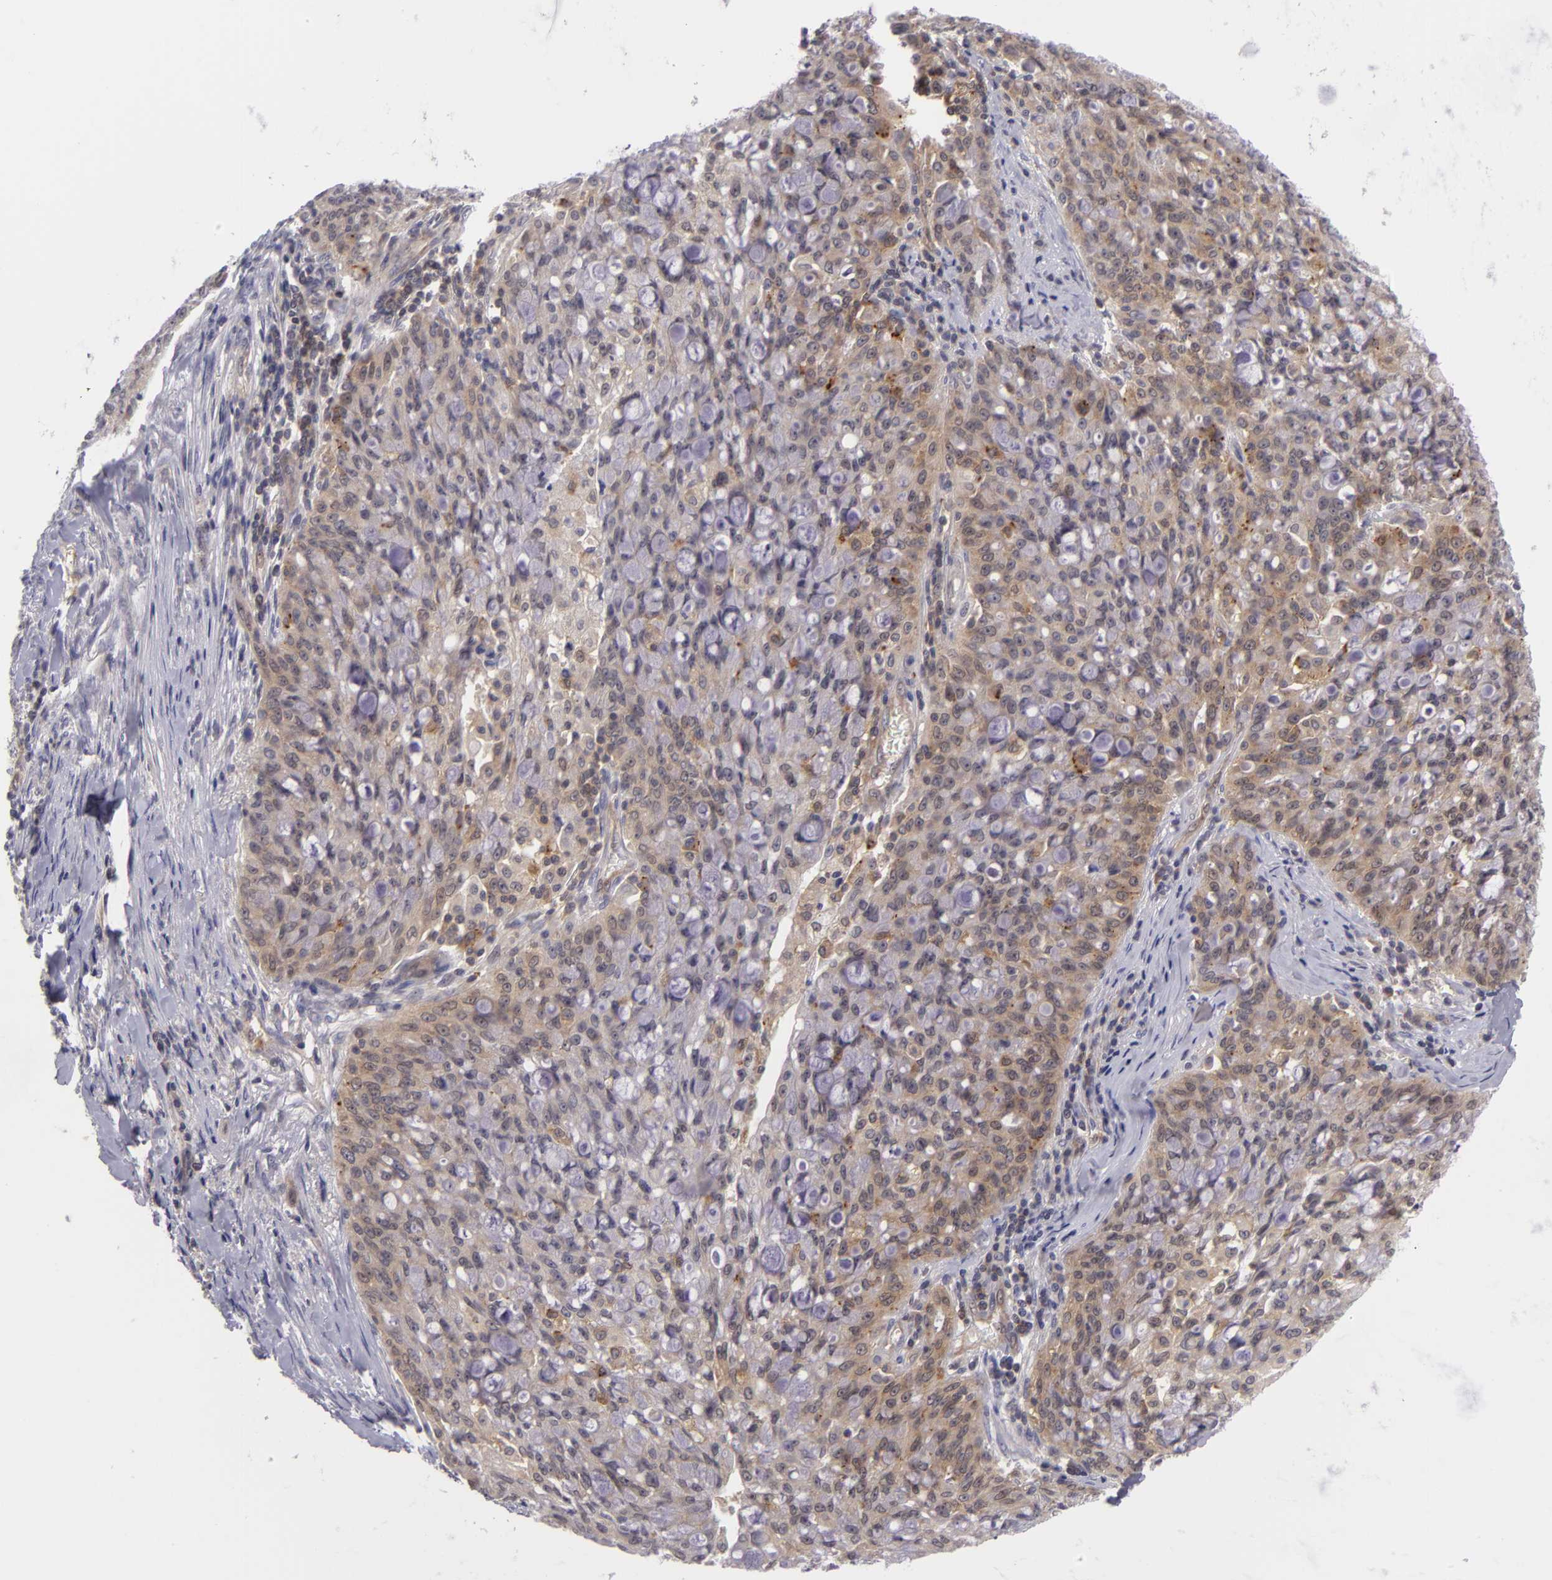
{"staining": {"intensity": "weak", "quantity": "25%-75%", "location": "cytoplasmic/membranous"}, "tissue": "lung cancer", "cell_type": "Tumor cells", "image_type": "cancer", "snomed": [{"axis": "morphology", "description": "Adenocarcinoma, NOS"}, {"axis": "topography", "description": "Lung"}], "caption": "The micrograph displays a brown stain indicating the presence of a protein in the cytoplasmic/membranous of tumor cells in lung adenocarcinoma. The staining was performed using DAB to visualize the protein expression in brown, while the nuclei were stained in blue with hematoxylin (Magnification: 20x).", "gene": "BCL10", "patient": {"sex": "female", "age": 44}}